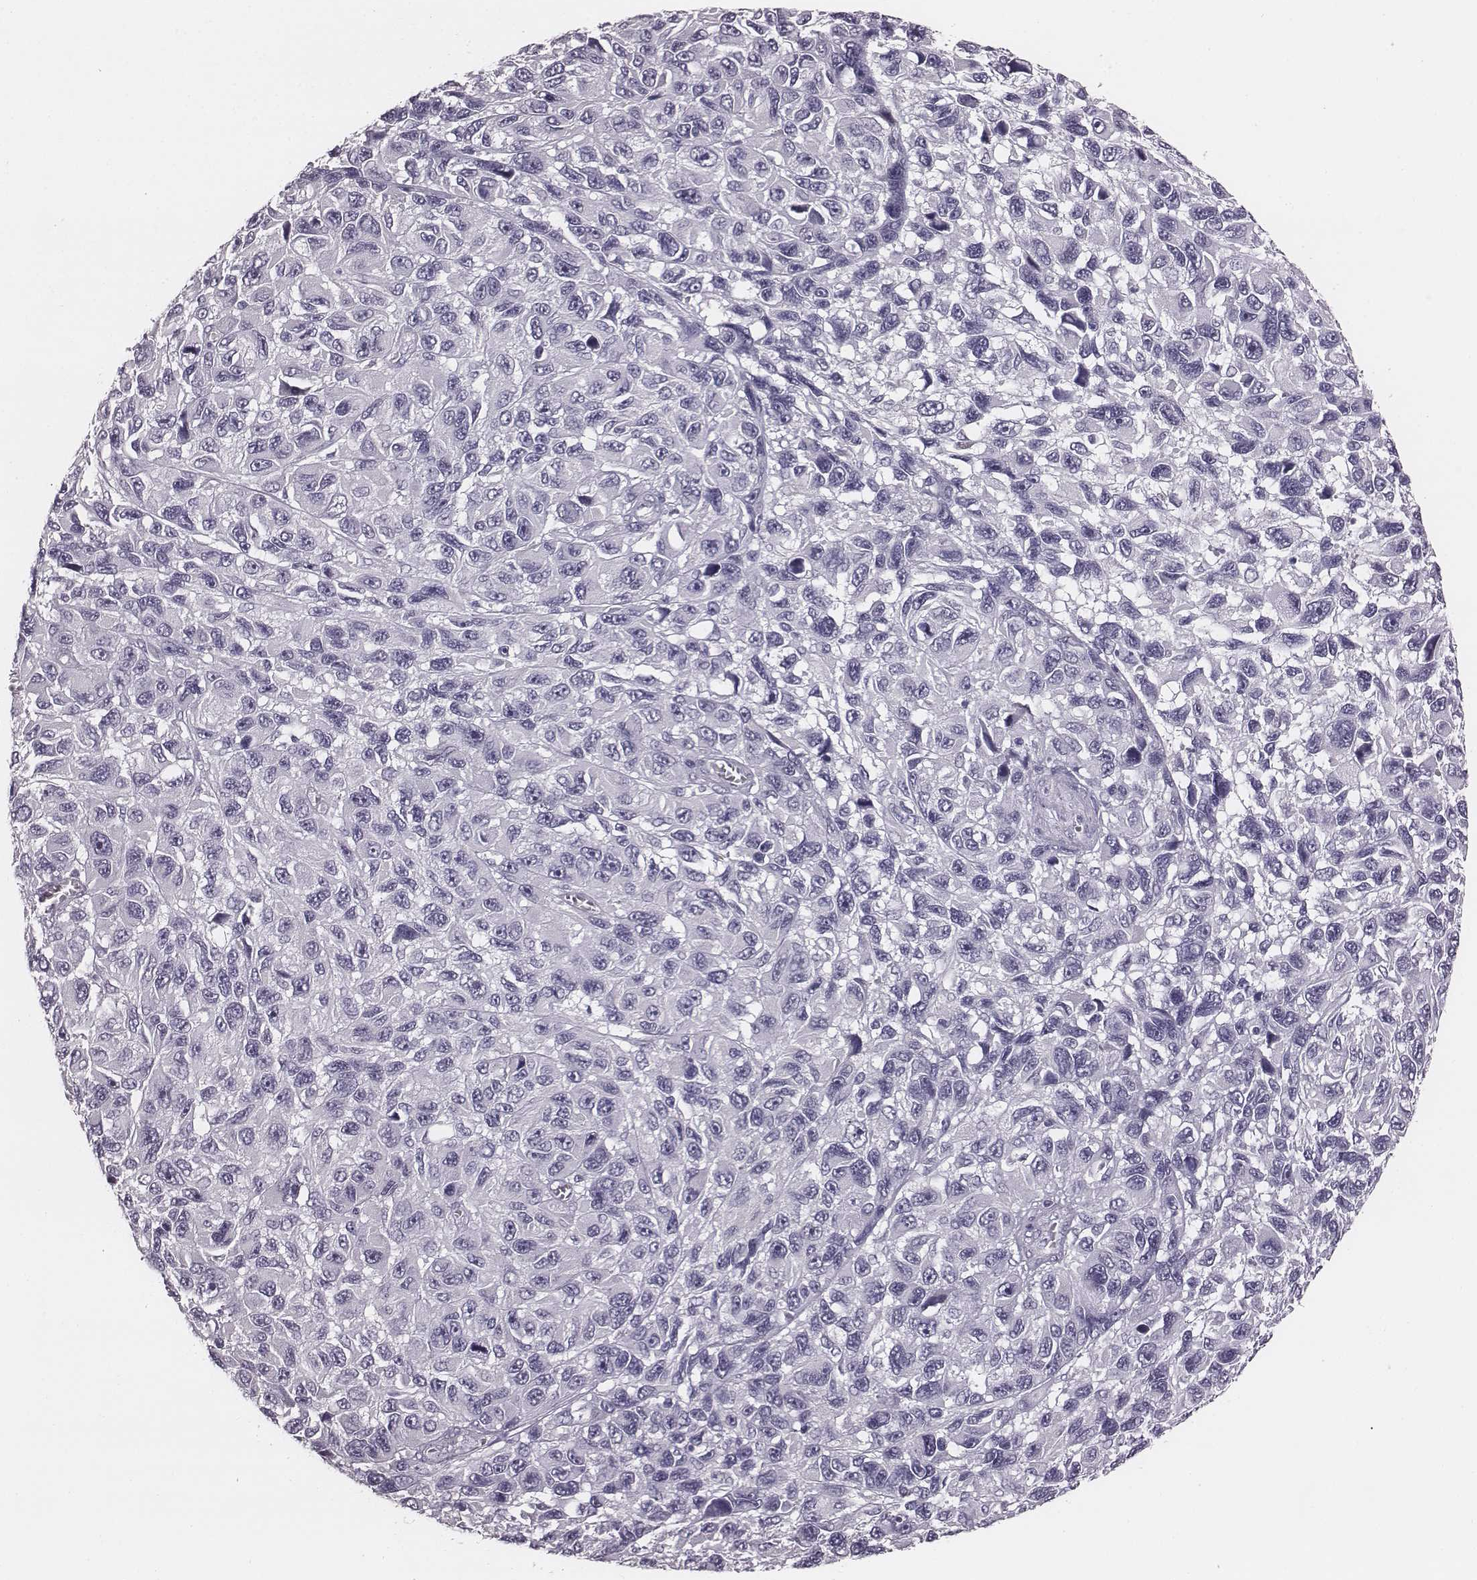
{"staining": {"intensity": "negative", "quantity": "none", "location": "none"}, "tissue": "melanoma", "cell_type": "Tumor cells", "image_type": "cancer", "snomed": [{"axis": "morphology", "description": "Malignant melanoma, NOS"}, {"axis": "topography", "description": "Skin"}], "caption": "Immunohistochemistry micrograph of neoplastic tissue: human melanoma stained with DAB demonstrates no significant protein positivity in tumor cells. The staining is performed using DAB (3,3'-diaminobenzidine) brown chromogen with nuclei counter-stained in using hematoxylin.", "gene": "PDE8B", "patient": {"sex": "male", "age": 53}}